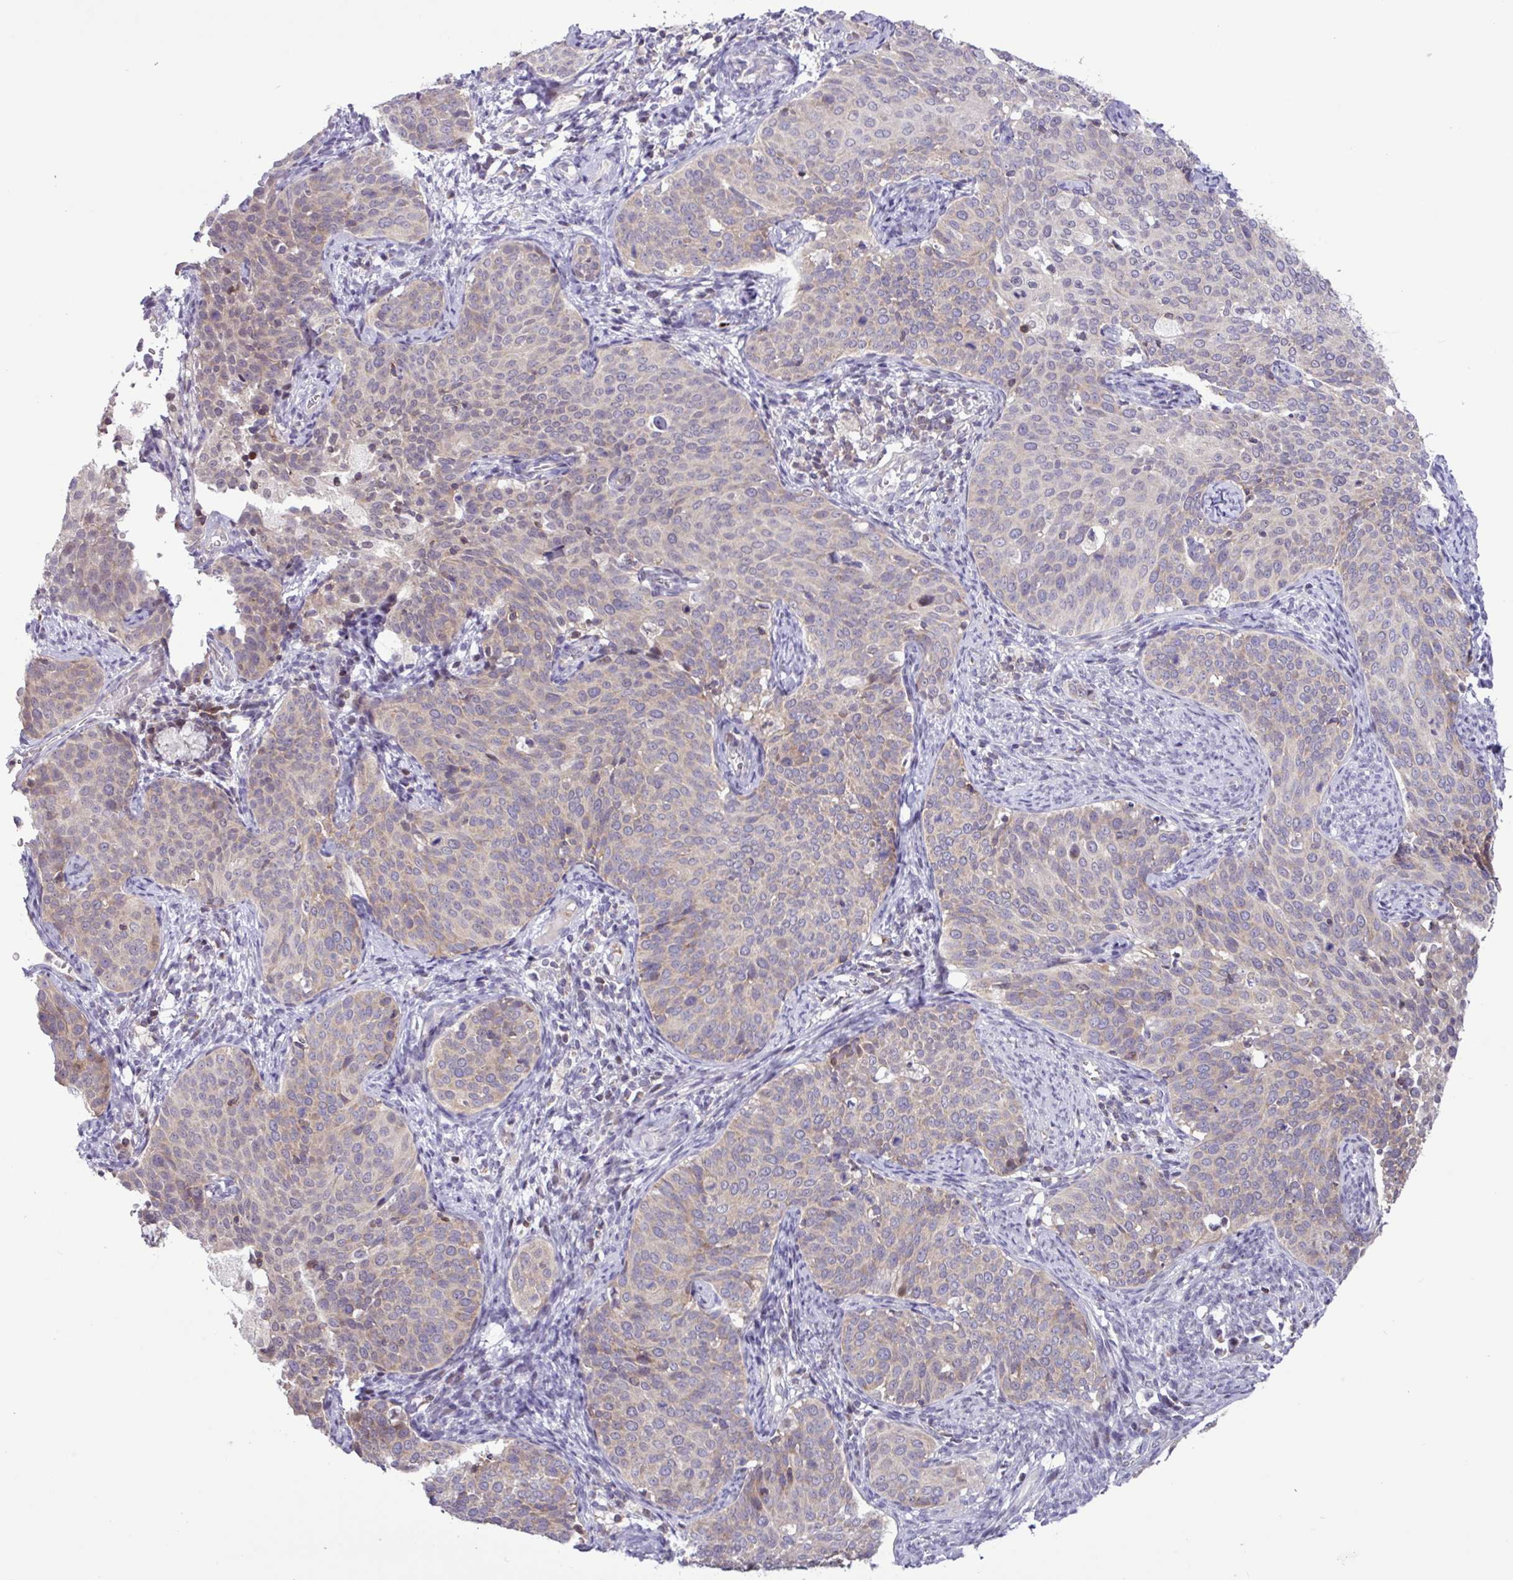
{"staining": {"intensity": "weak", "quantity": "<25%", "location": "cytoplasmic/membranous"}, "tissue": "cervical cancer", "cell_type": "Tumor cells", "image_type": "cancer", "snomed": [{"axis": "morphology", "description": "Squamous cell carcinoma, NOS"}, {"axis": "topography", "description": "Cervix"}], "caption": "Immunohistochemical staining of human cervical squamous cell carcinoma reveals no significant positivity in tumor cells.", "gene": "RTL3", "patient": {"sex": "female", "age": 44}}